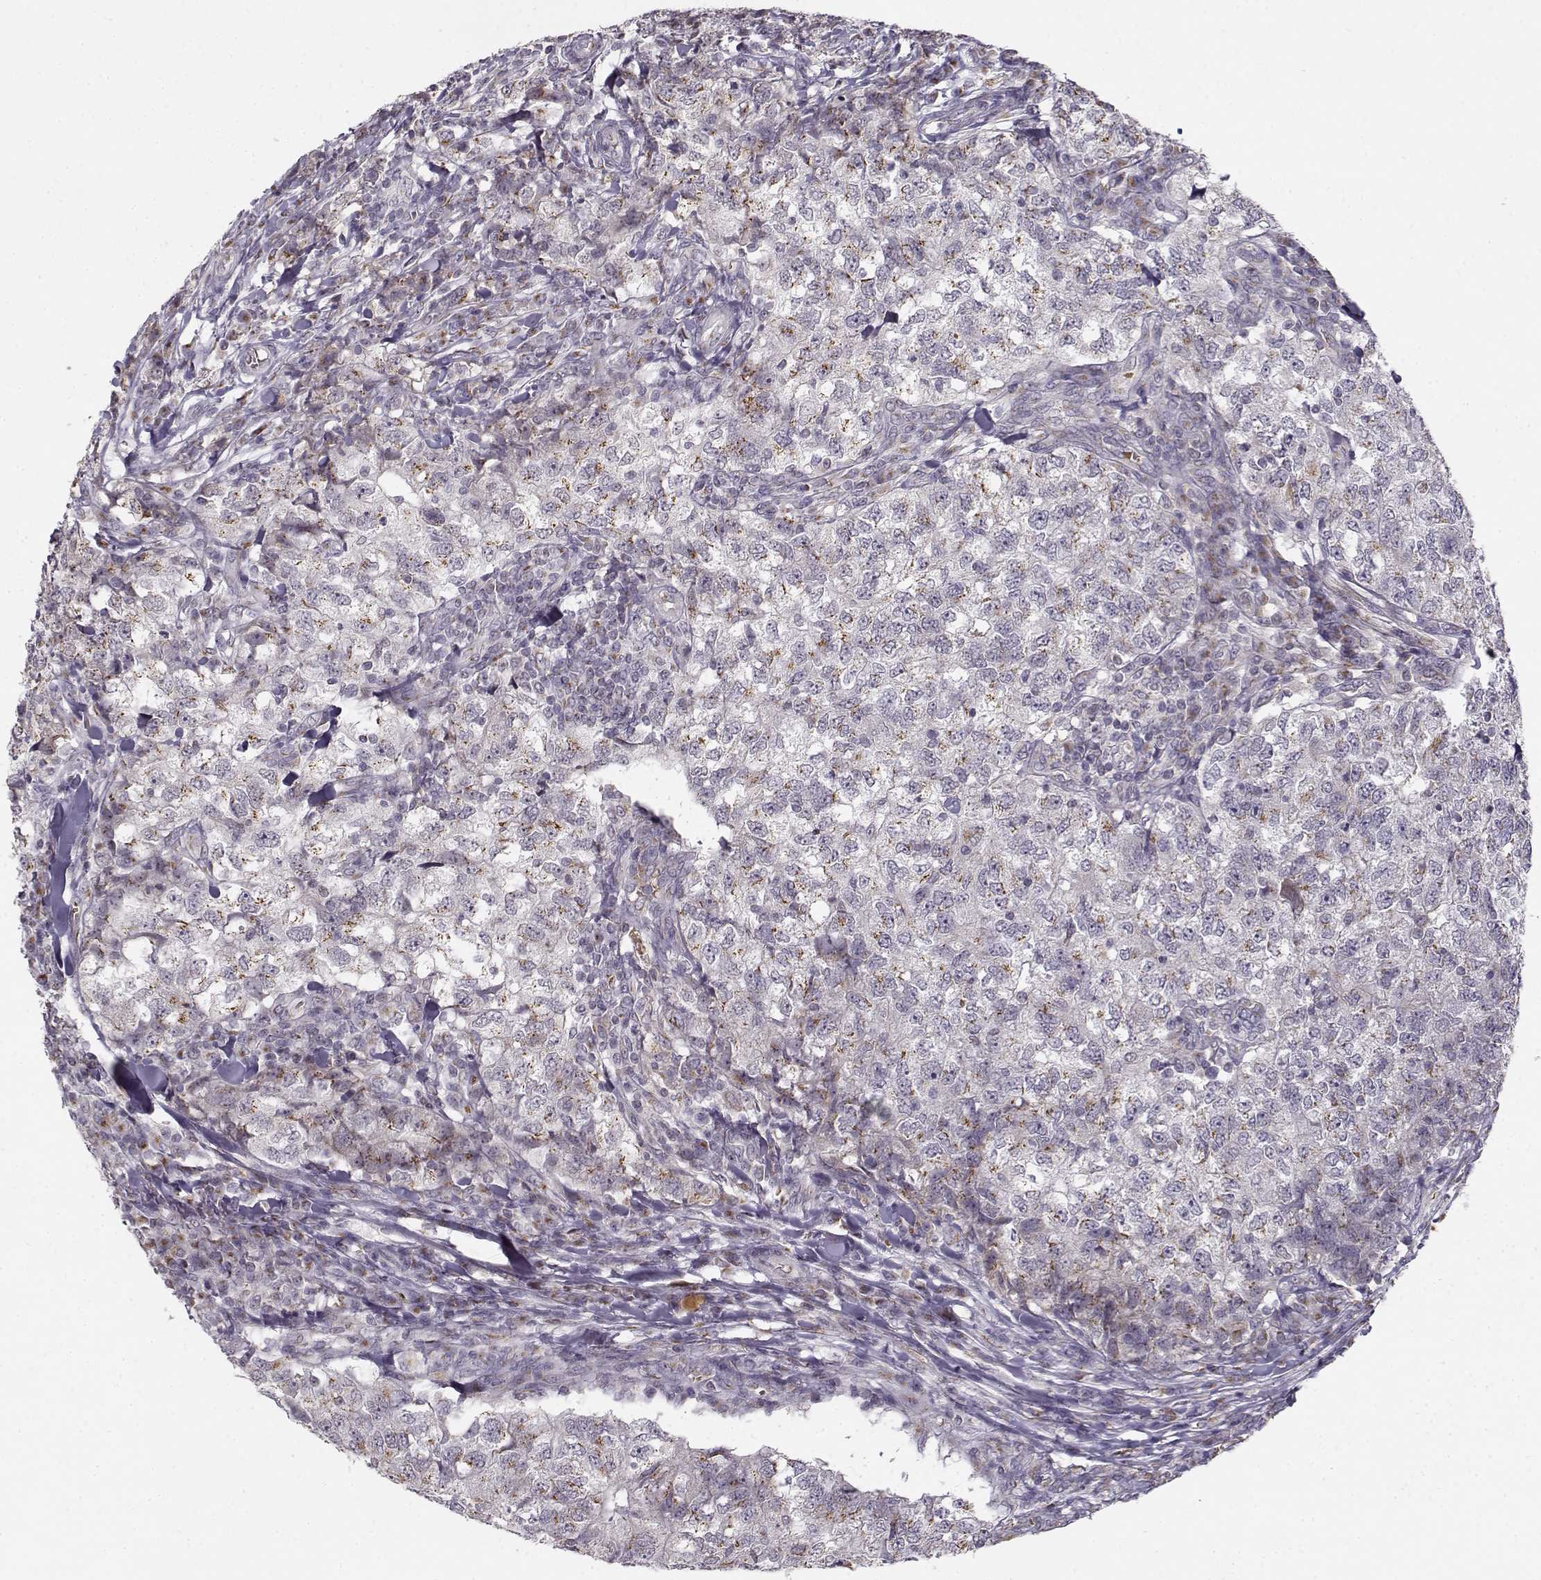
{"staining": {"intensity": "moderate", "quantity": ">75%", "location": "cytoplasmic/membranous"}, "tissue": "breast cancer", "cell_type": "Tumor cells", "image_type": "cancer", "snomed": [{"axis": "morphology", "description": "Duct carcinoma"}, {"axis": "topography", "description": "Breast"}], "caption": "A brown stain highlights moderate cytoplasmic/membranous expression of a protein in human invasive ductal carcinoma (breast) tumor cells. Using DAB (brown) and hematoxylin (blue) stains, captured at high magnification using brightfield microscopy.", "gene": "SLC4A5", "patient": {"sex": "female", "age": 30}}